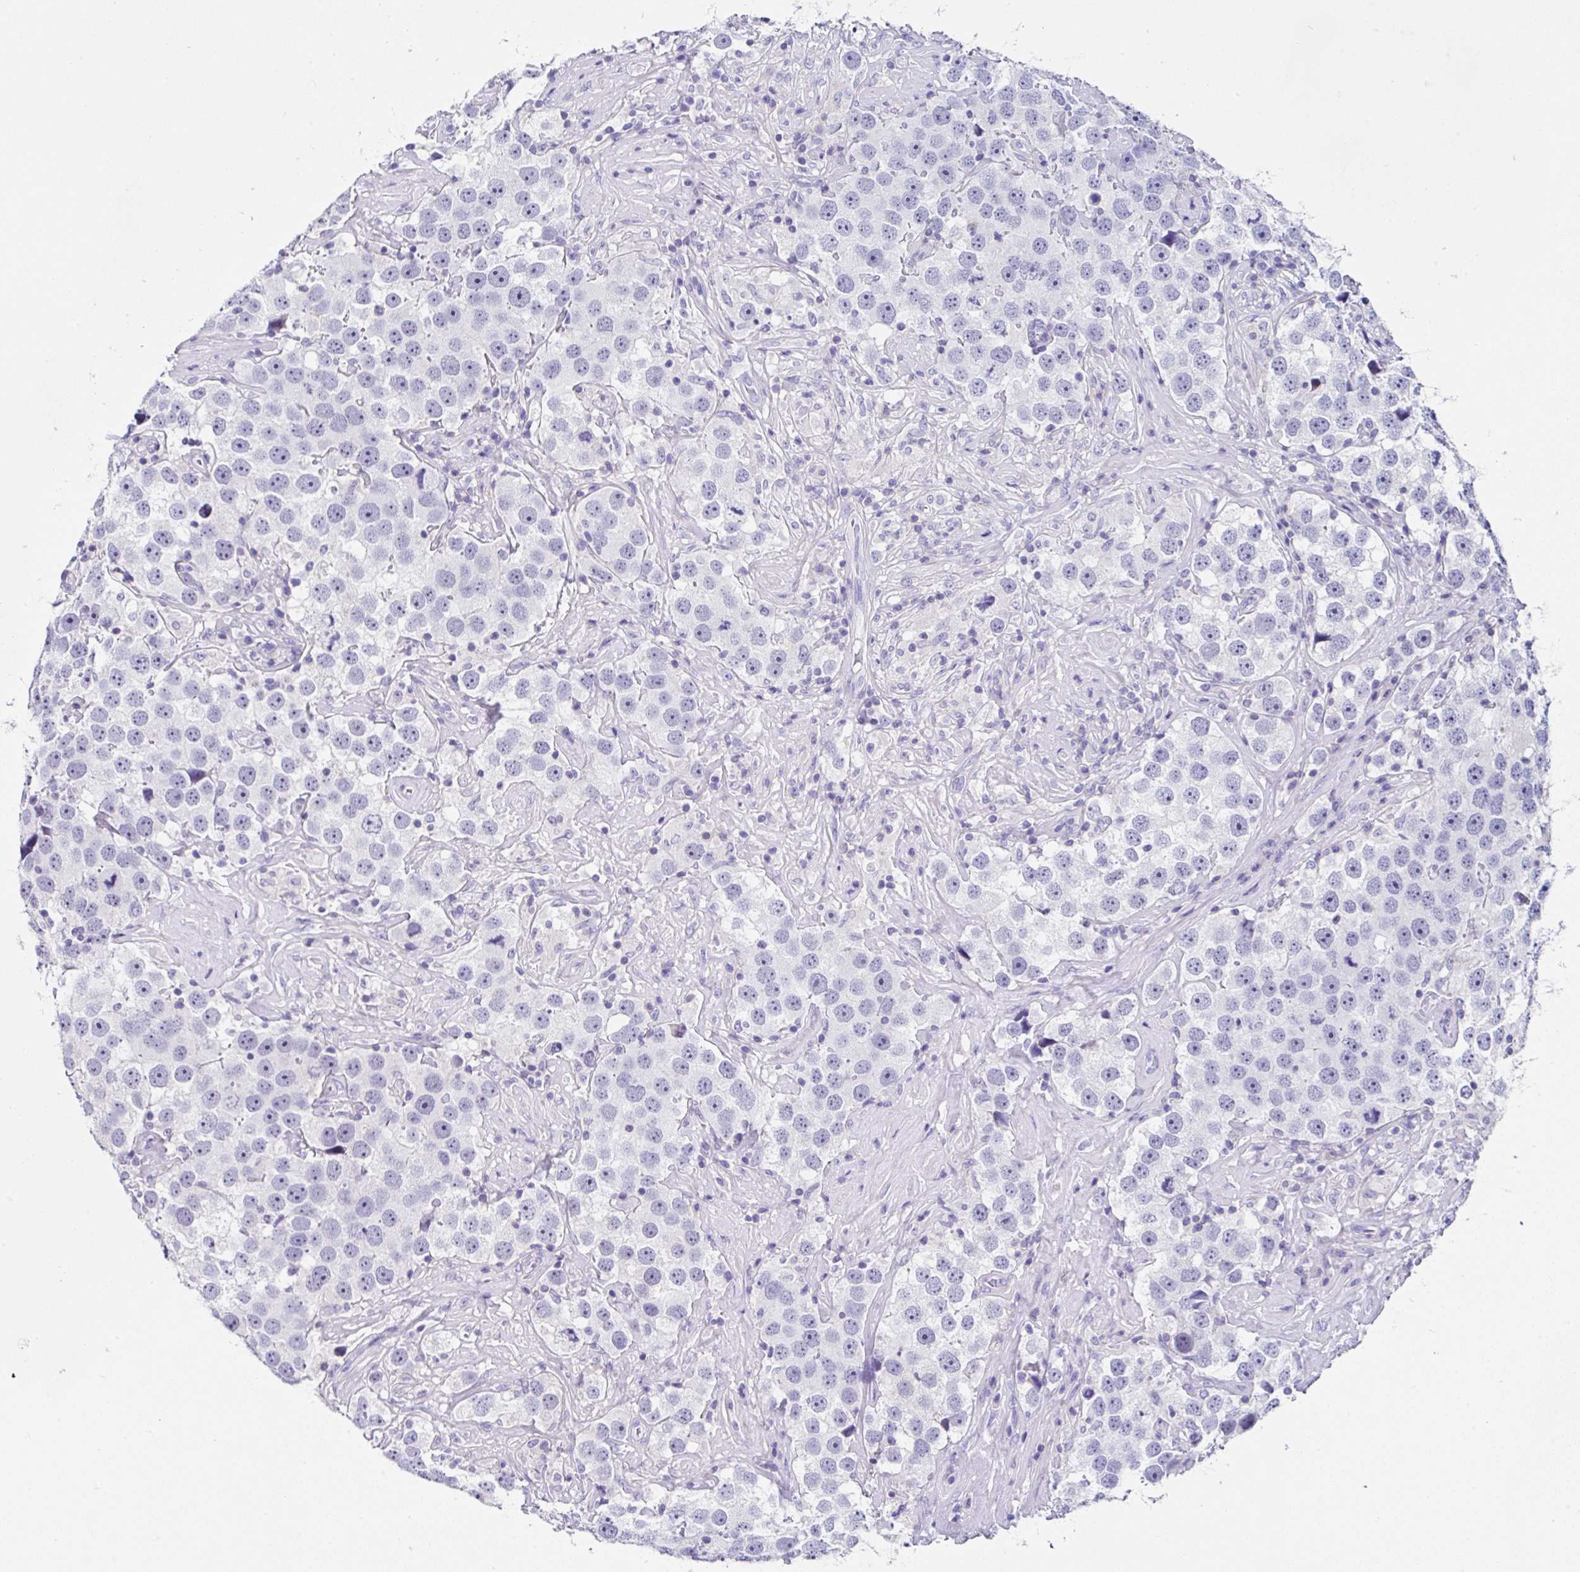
{"staining": {"intensity": "negative", "quantity": "none", "location": "none"}, "tissue": "testis cancer", "cell_type": "Tumor cells", "image_type": "cancer", "snomed": [{"axis": "morphology", "description": "Seminoma, NOS"}, {"axis": "topography", "description": "Testis"}], "caption": "Testis seminoma was stained to show a protein in brown. There is no significant positivity in tumor cells.", "gene": "UGT3A1", "patient": {"sex": "male", "age": 49}}